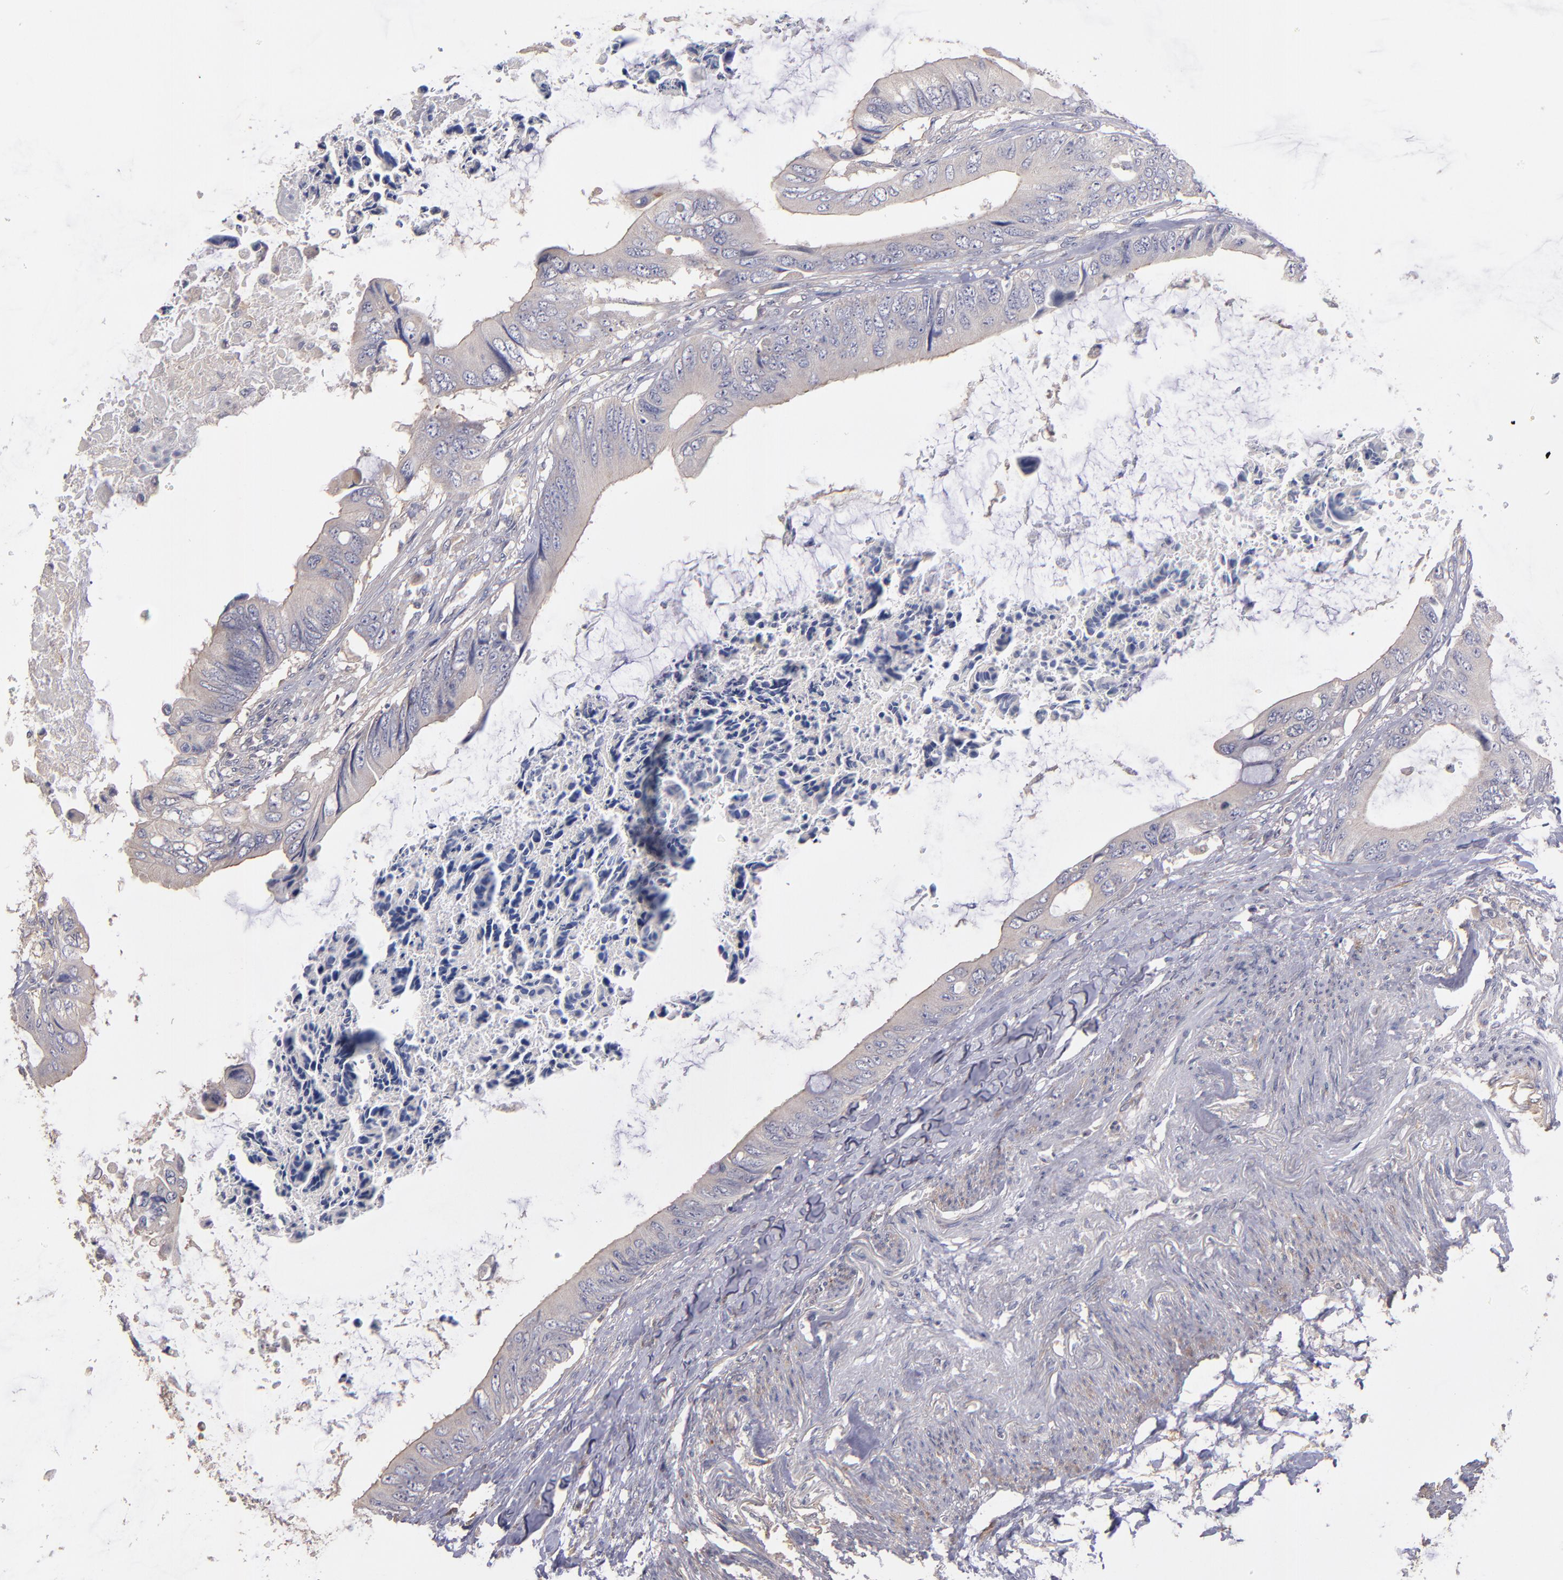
{"staining": {"intensity": "weak", "quantity": ">75%", "location": "cytoplasmic/membranous"}, "tissue": "colorectal cancer", "cell_type": "Tumor cells", "image_type": "cancer", "snomed": [{"axis": "morphology", "description": "Normal tissue, NOS"}, {"axis": "morphology", "description": "Adenocarcinoma, NOS"}, {"axis": "topography", "description": "Rectum"}, {"axis": "topography", "description": "Peripheral nerve tissue"}], "caption": "Immunohistochemical staining of colorectal cancer reveals low levels of weak cytoplasmic/membranous positivity in about >75% of tumor cells. The protein is shown in brown color, while the nuclei are stained blue.", "gene": "MAGEE1", "patient": {"sex": "female", "age": 77}}